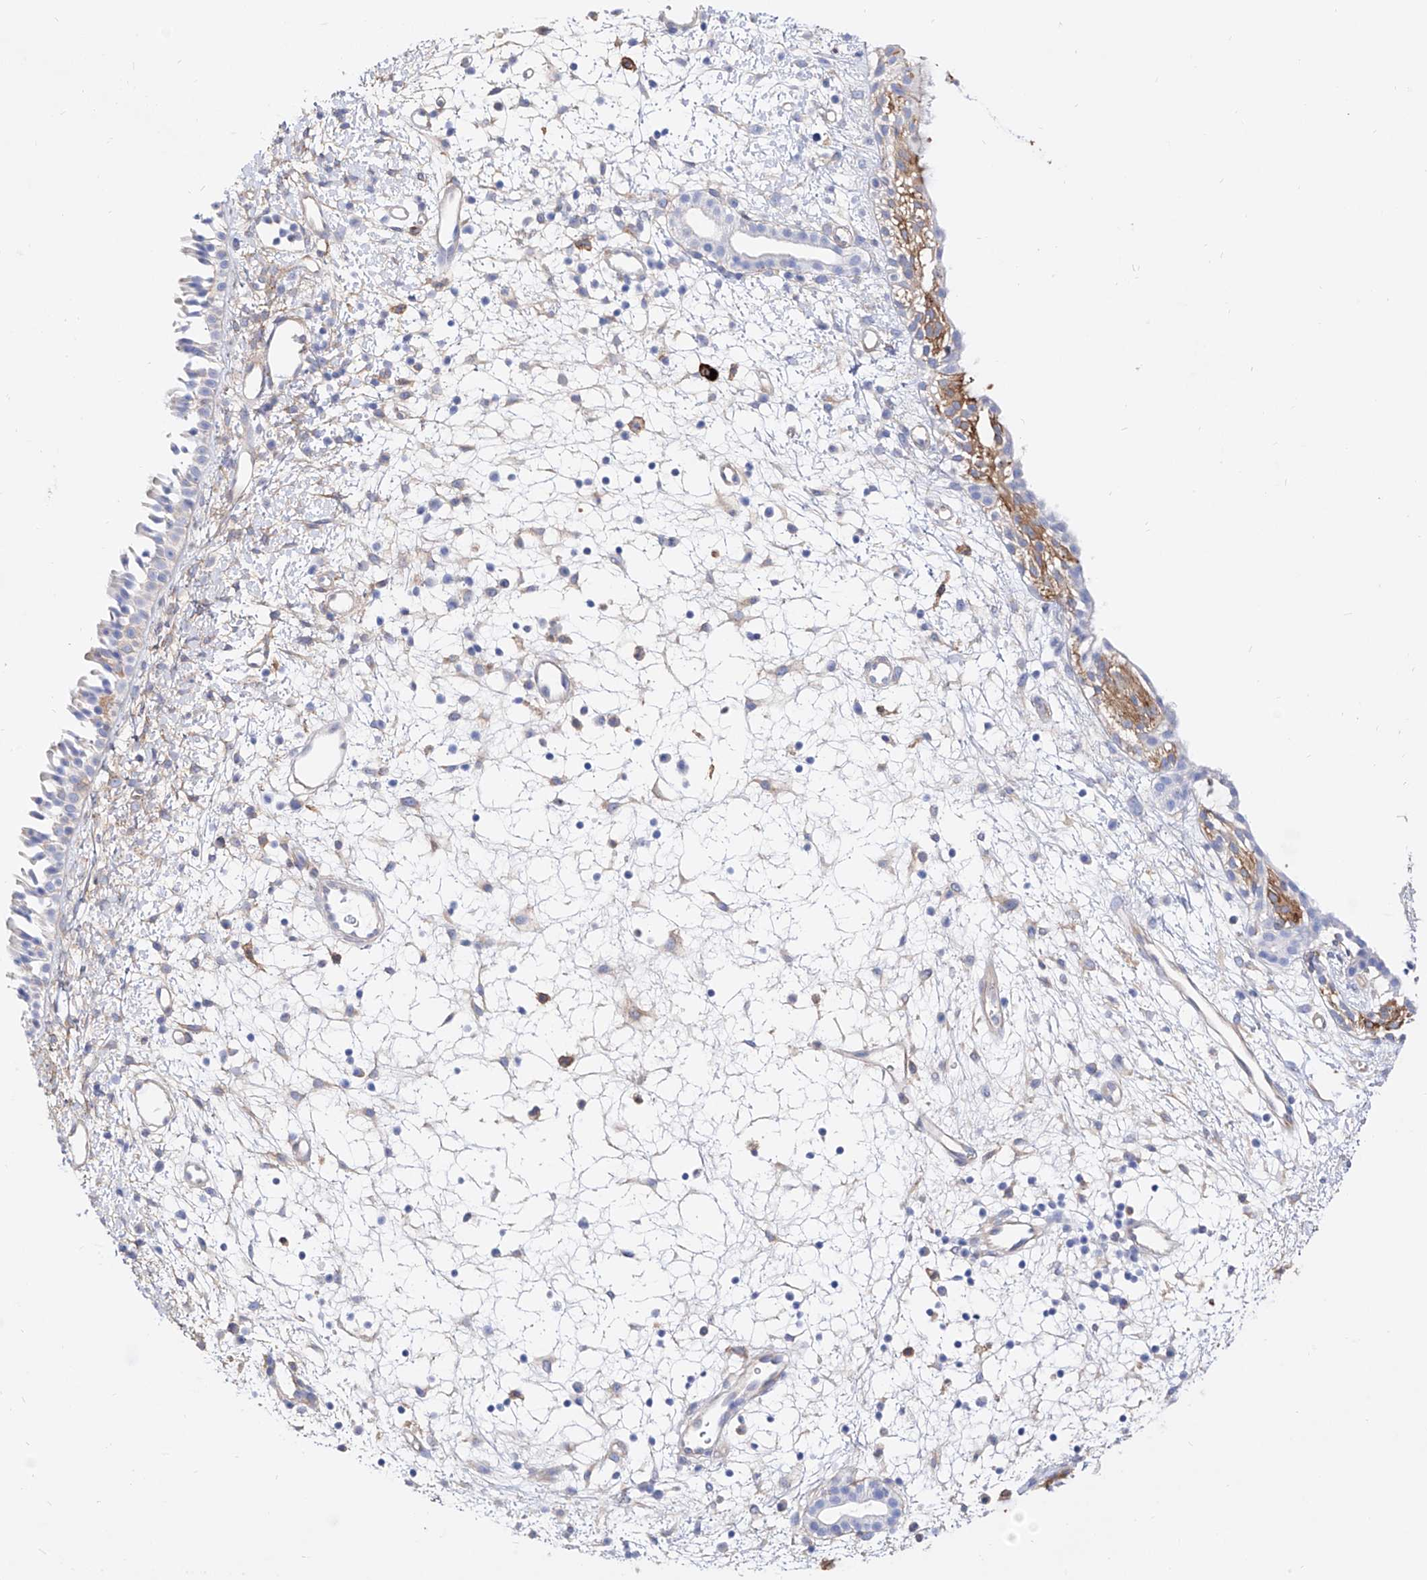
{"staining": {"intensity": "negative", "quantity": "none", "location": "none"}, "tissue": "nasopharynx", "cell_type": "Respiratory epithelial cells", "image_type": "normal", "snomed": [{"axis": "morphology", "description": "Normal tissue, NOS"}, {"axis": "topography", "description": "Nasopharynx"}], "caption": "A high-resolution image shows immunohistochemistry staining of normal nasopharynx, which displays no significant positivity in respiratory epithelial cells. The staining was performed using DAB (3,3'-diaminobenzidine) to visualize the protein expression in brown, while the nuclei were stained in blue with hematoxylin (Magnification: 20x).", "gene": "ZNF653", "patient": {"sex": "male", "age": 22}}